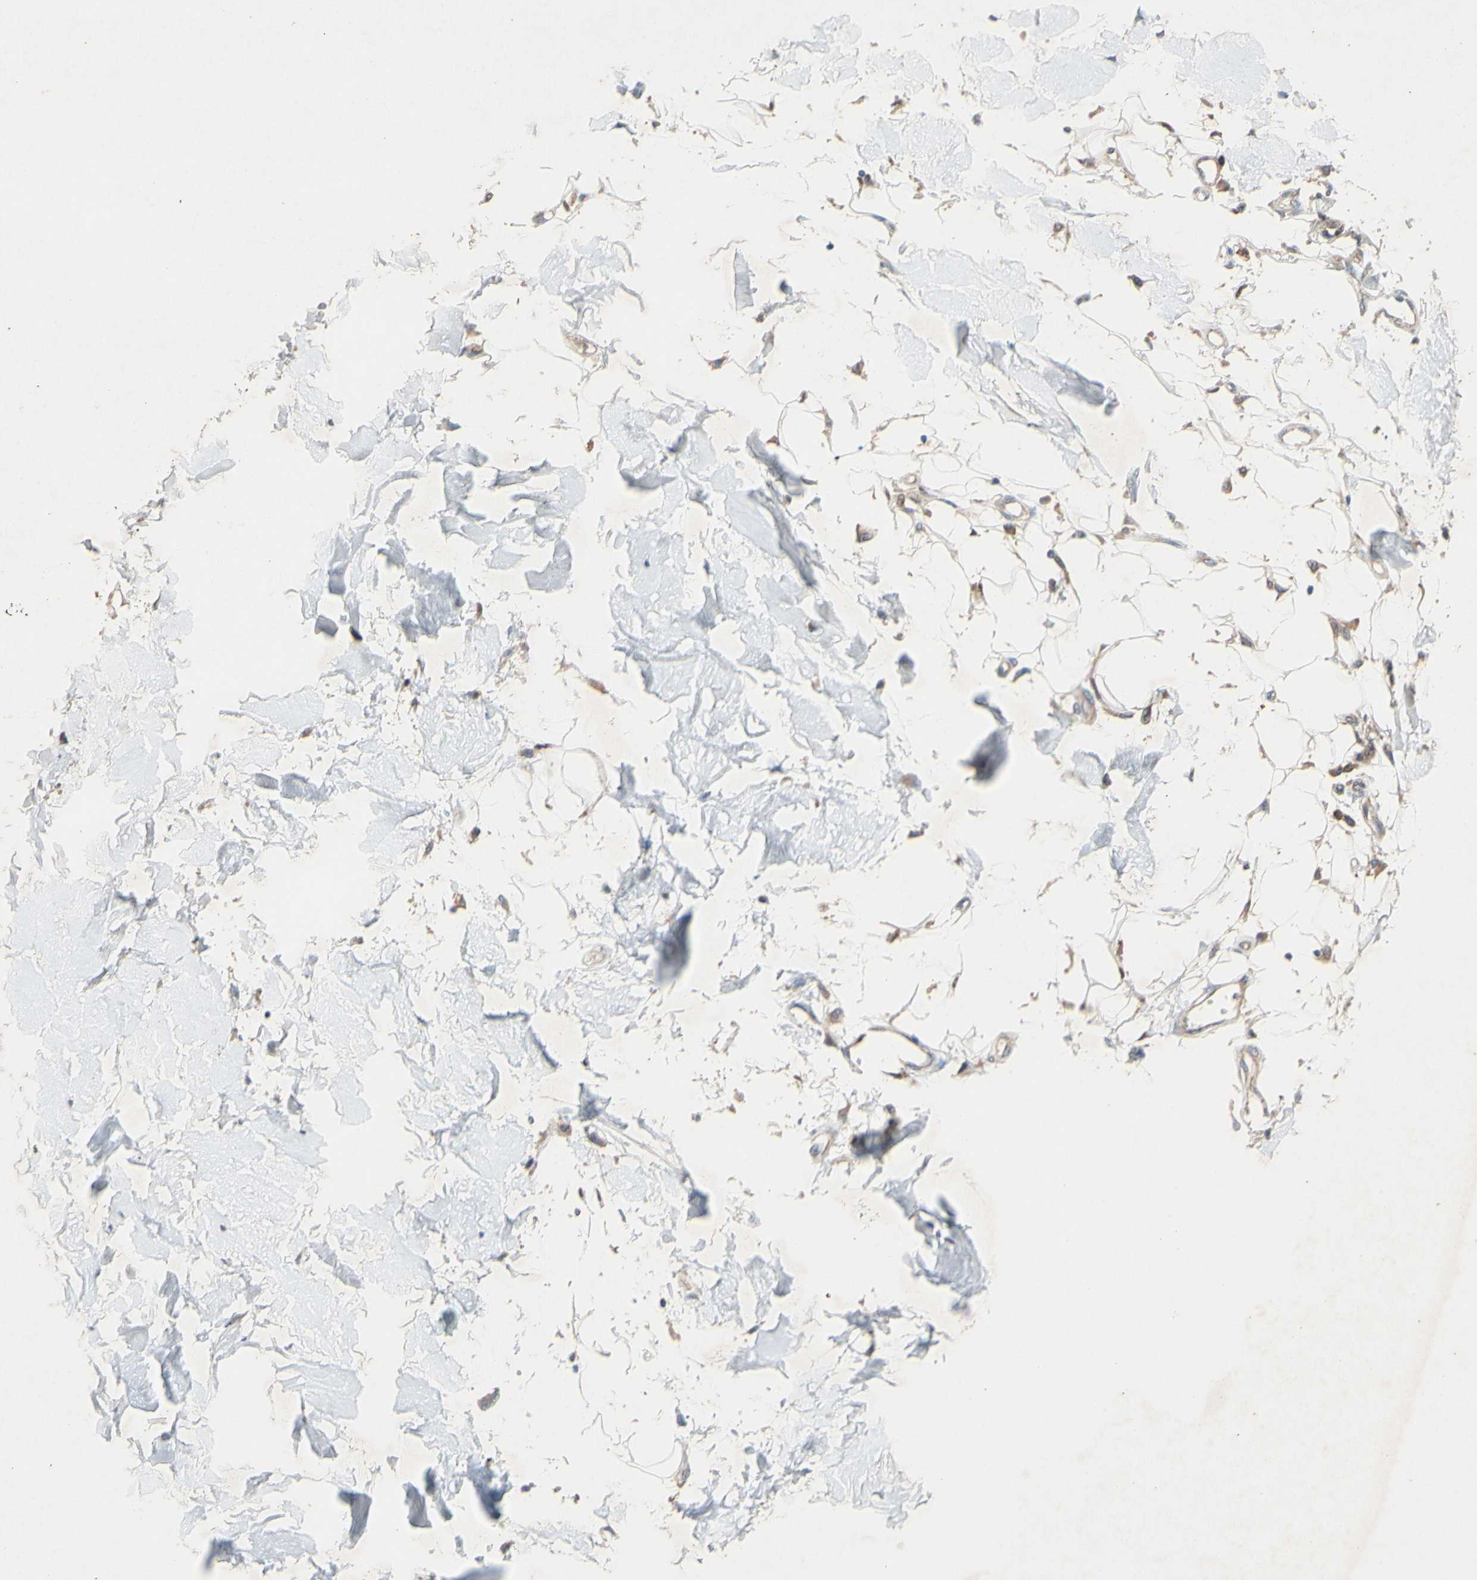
{"staining": {"intensity": "moderate", "quantity": "25%-75%", "location": "cytoplasmic/membranous"}, "tissue": "adipose tissue", "cell_type": "Adipocytes", "image_type": "normal", "snomed": [{"axis": "morphology", "description": "Squamous cell carcinoma, NOS"}, {"axis": "topography", "description": "Skin"}], "caption": "Unremarkable adipose tissue was stained to show a protein in brown. There is medium levels of moderate cytoplasmic/membranous positivity in about 25%-75% of adipocytes.", "gene": "PDGFB", "patient": {"sex": "male", "age": 83}}